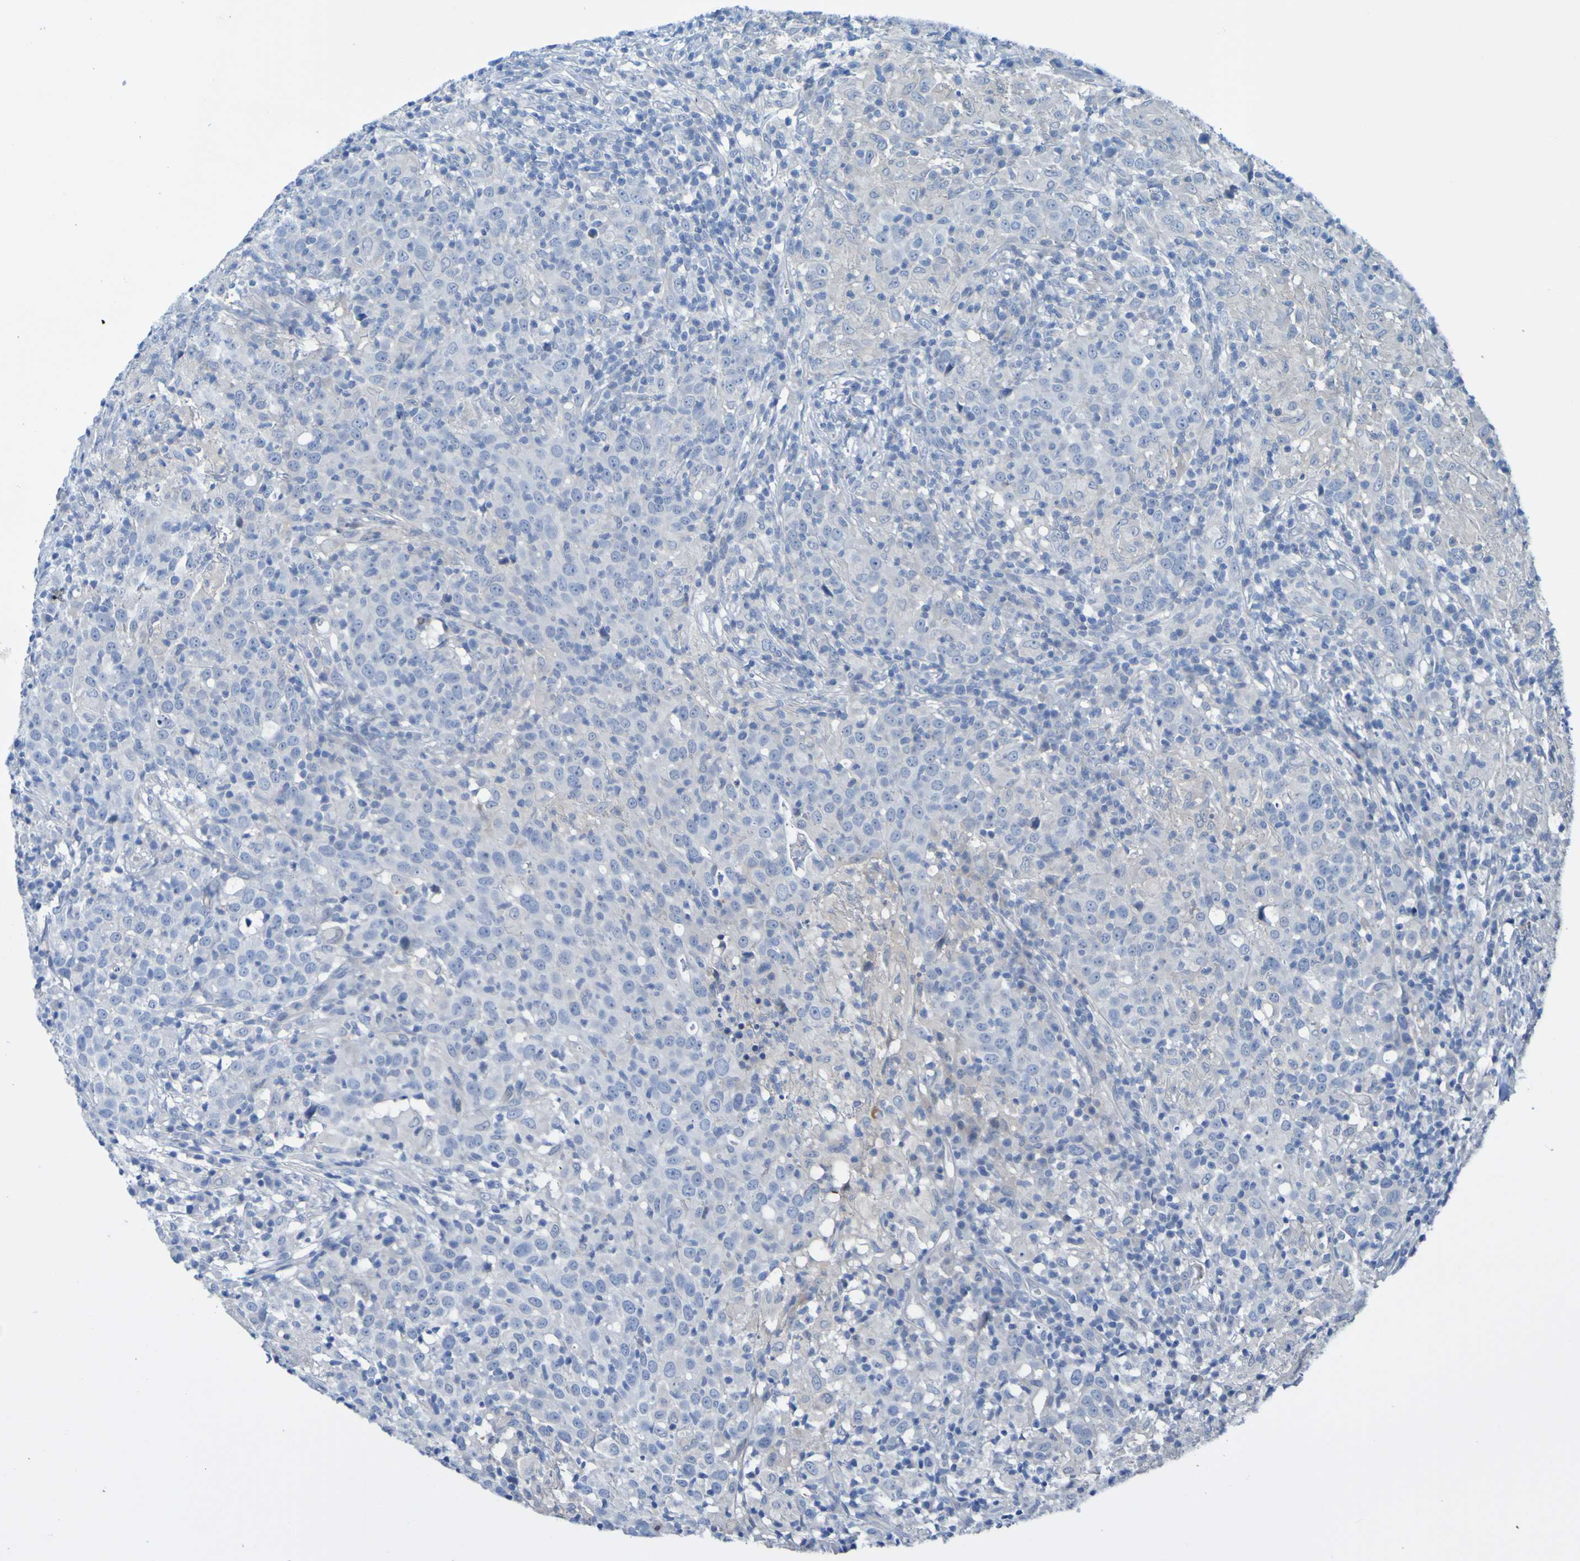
{"staining": {"intensity": "negative", "quantity": "none", "location": "none"}, "tissue": "head and neck cancer", "cell_type": "Tumor cells", "image_type": "cancer", "snomed": [{"axis": "morphology", "description": "Adenocarcinoma, NOS"}, {"axis": "topography", "description": "Salivary gland"}, {"axis": "topography", "description": "Head-Neck"}], "caption": "This photomicrograph is of head and neck cancer (adenocarcinoma) stained with immunohistochemistry to label a protein in brown with the nuclei are counter-stained blue. There is no staining in tumor cells.", "gene": "ACMSD", "patient": {"sex": "female", "age": 65}}